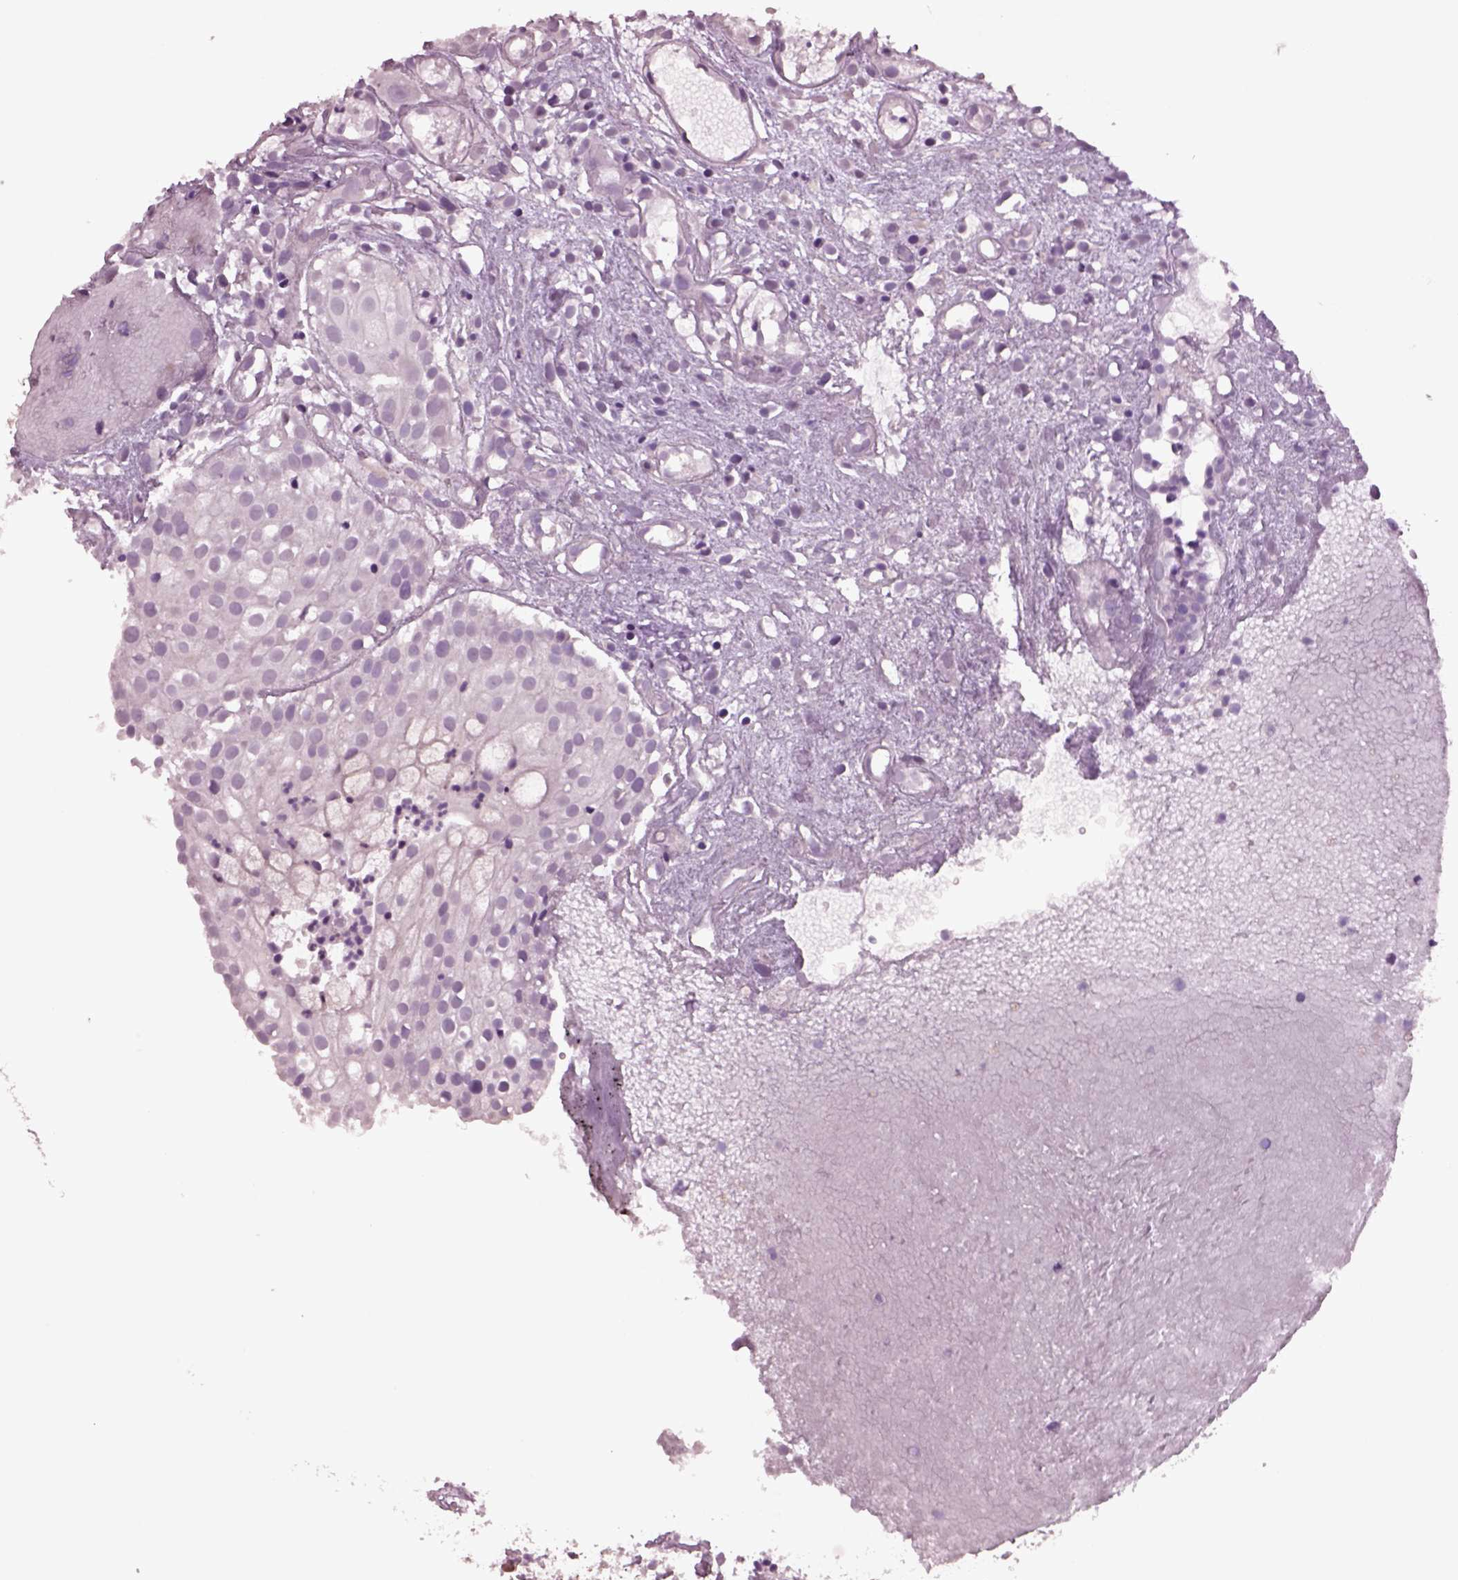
{"staining": {"intensity": "negative", "quantity": "none", "location": "none"}, "tissue": "prostate cancer", "cell_type": "Tumor cells", "image_type": "cancer", "snomed": [{"axis": "morphology", "description": "Adenocarcinoma, High grade"}, {"axis": "topography", "description": "Prostate"}], "caption": "The IHC image has no significant staining in tumor cells of high-grade adenocarcinoma (prostate) tissue.", "gene": "CLPSL1", "patient": {"sex": "male", "age": 79}}